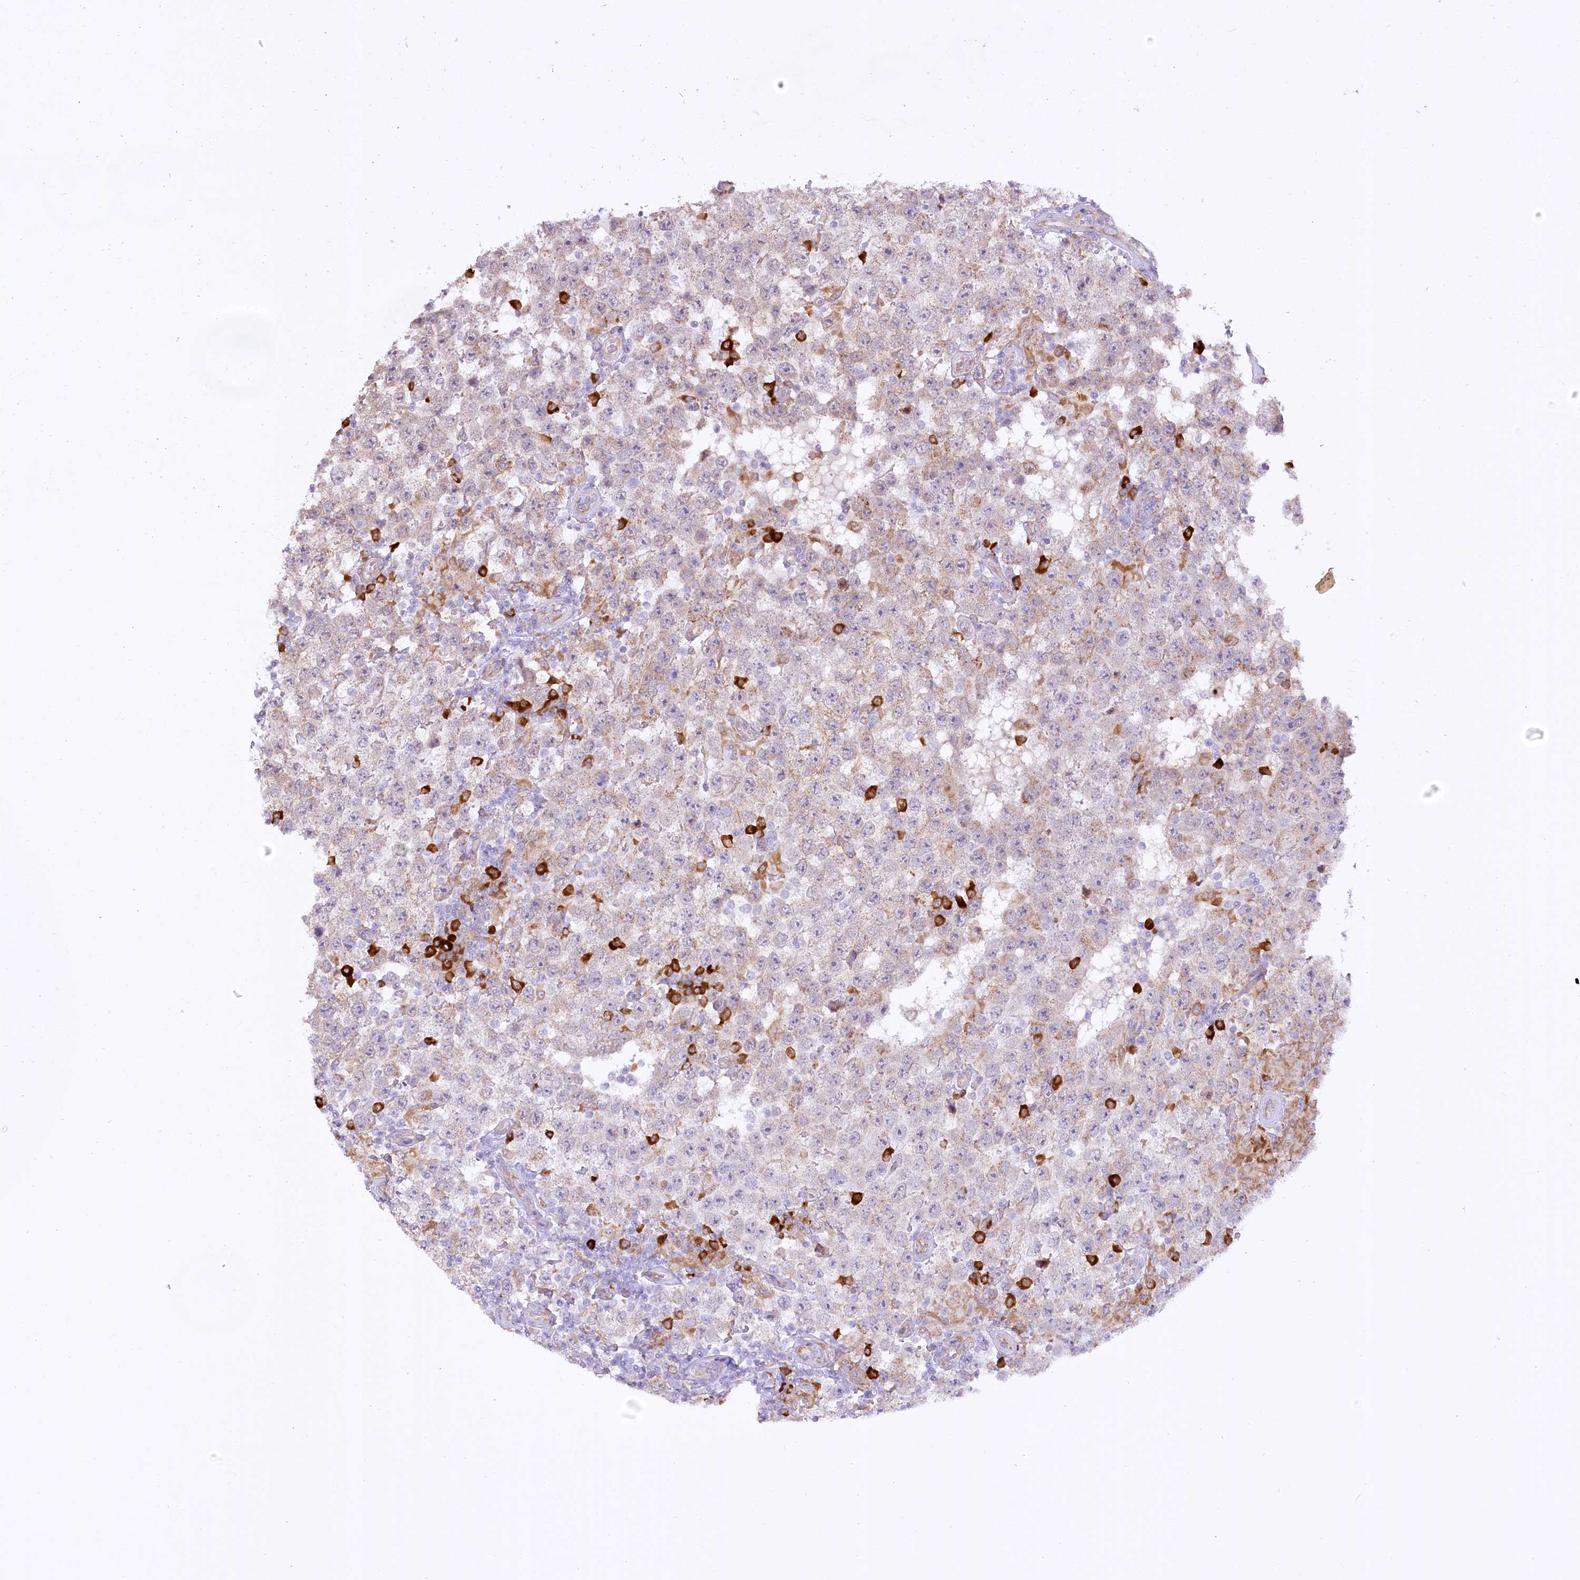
{"staining": {"intensity": "weak", "quantity": "<25%", "location": "cytoplasmic/membranous"}, "tissue": "testis cancer", "cell_type": "Tumor cells", "image_type": "cancer", "snomed": [{"axis": "morphology", "description": "Normal tissue, NOS"}, {"axis": "morphology", "description": "Urothelial carcinoma, High grade"}, {"axis": "morphology", "description": "Seminoma, NOS"}, {"axis": "morphology", "description": "Carcinoma, Embryonal, NOS"}, {"axis": "topography", "description": "Urinary bladder"}, {"axis": "topography", "description": "Testis"}], "caption": "Human testis urothelial carcinoma (high-grade) stained for a protein using immunohistochemistry reveals no positivity in tumor cells.", "gene": "NCKAP5", "patient": {"sex": "male", "age": 41}}